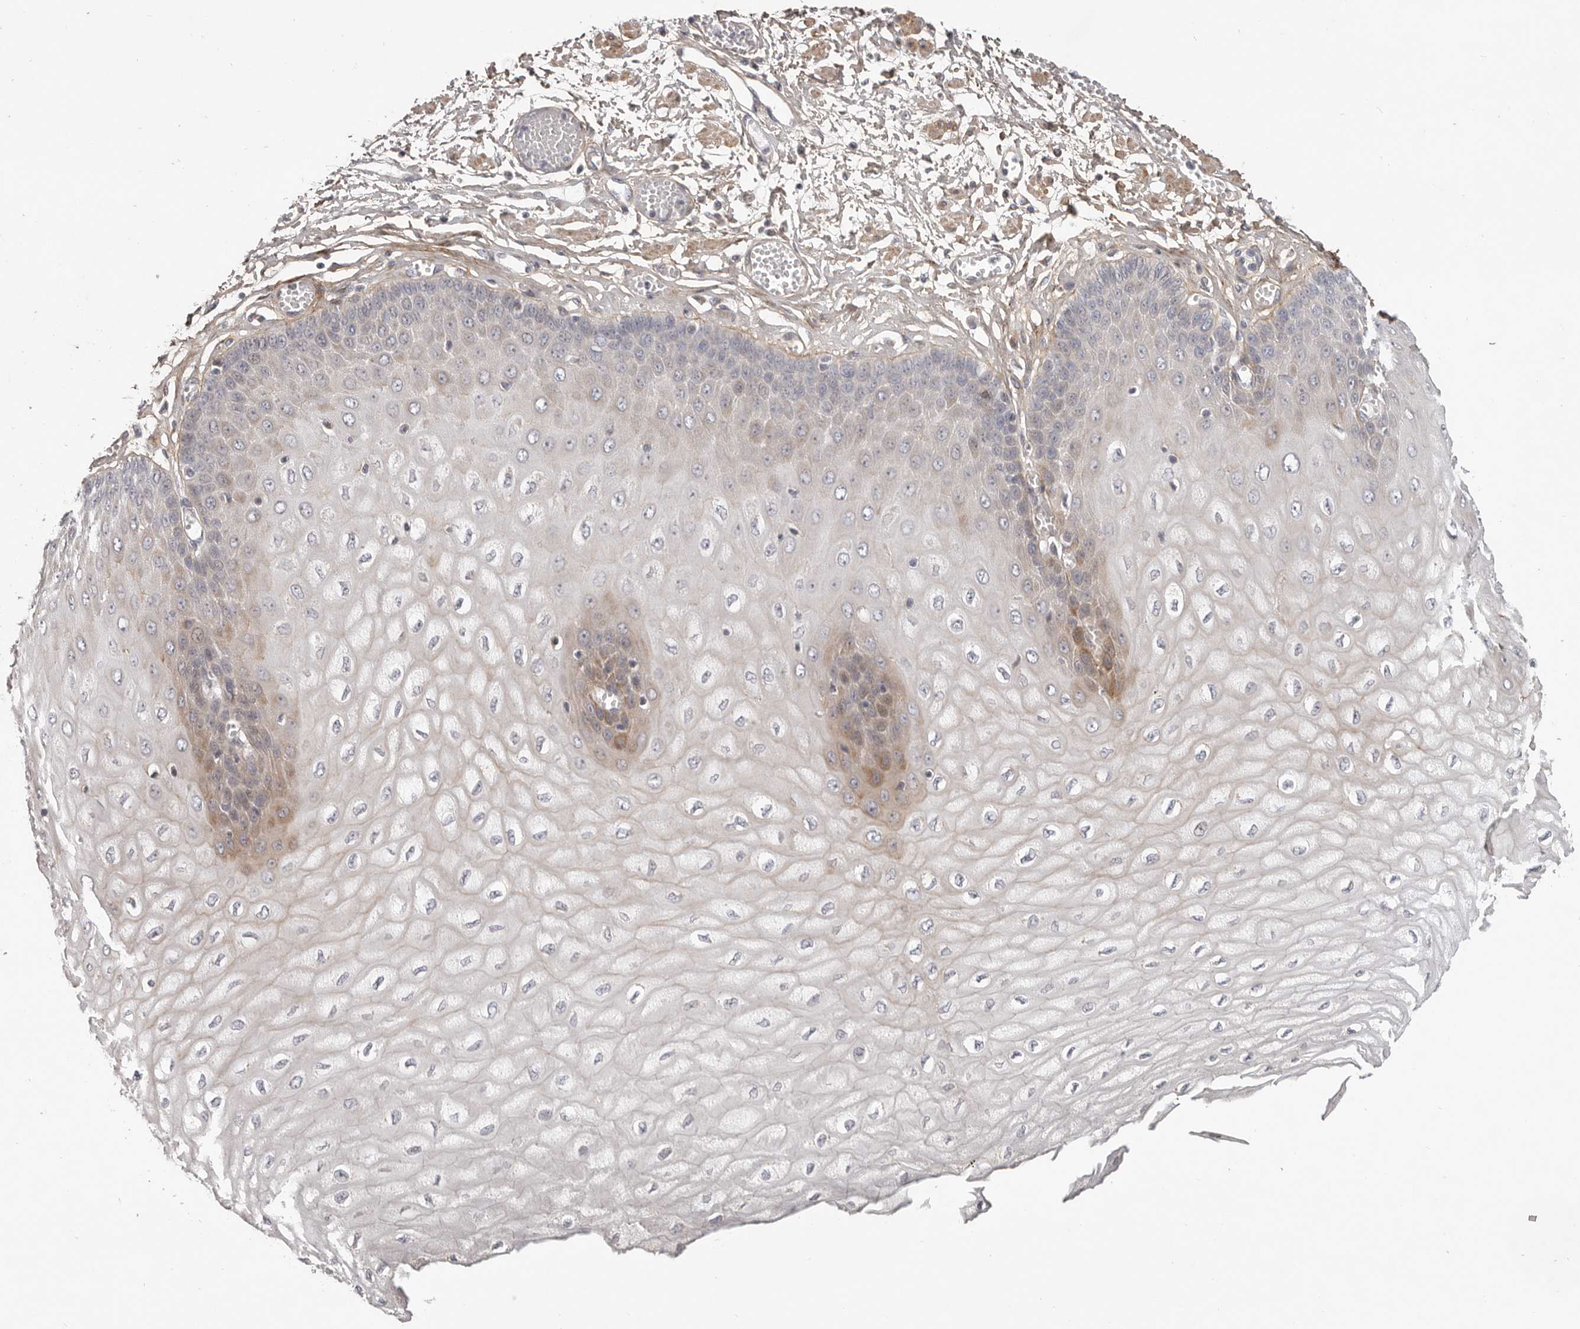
{"staining": {"intensity": "moderate", "quantity": "25%-75%", "location": "cytoplasmic/membranous"}, "tissue": "esophagus", "cell_type": "Squamous epithelial cells", "image_type": "normal", "snomed": [{"axis": "morphology", "description": "Normal tissue, NOS"}, {"axis": "topography", "description": "Esophagus"}], "caption": "This micrograph shows unremarkable esophagus stained with immunohistochemistry to label a protein in brown. The cytoplasmic/membranous of squamous epithelial cells show moderate positivity for the protein. Nuclei are counter-stained blue.", "gene": "MRPS10", "patient": {"sex": "male", "age": 60}}